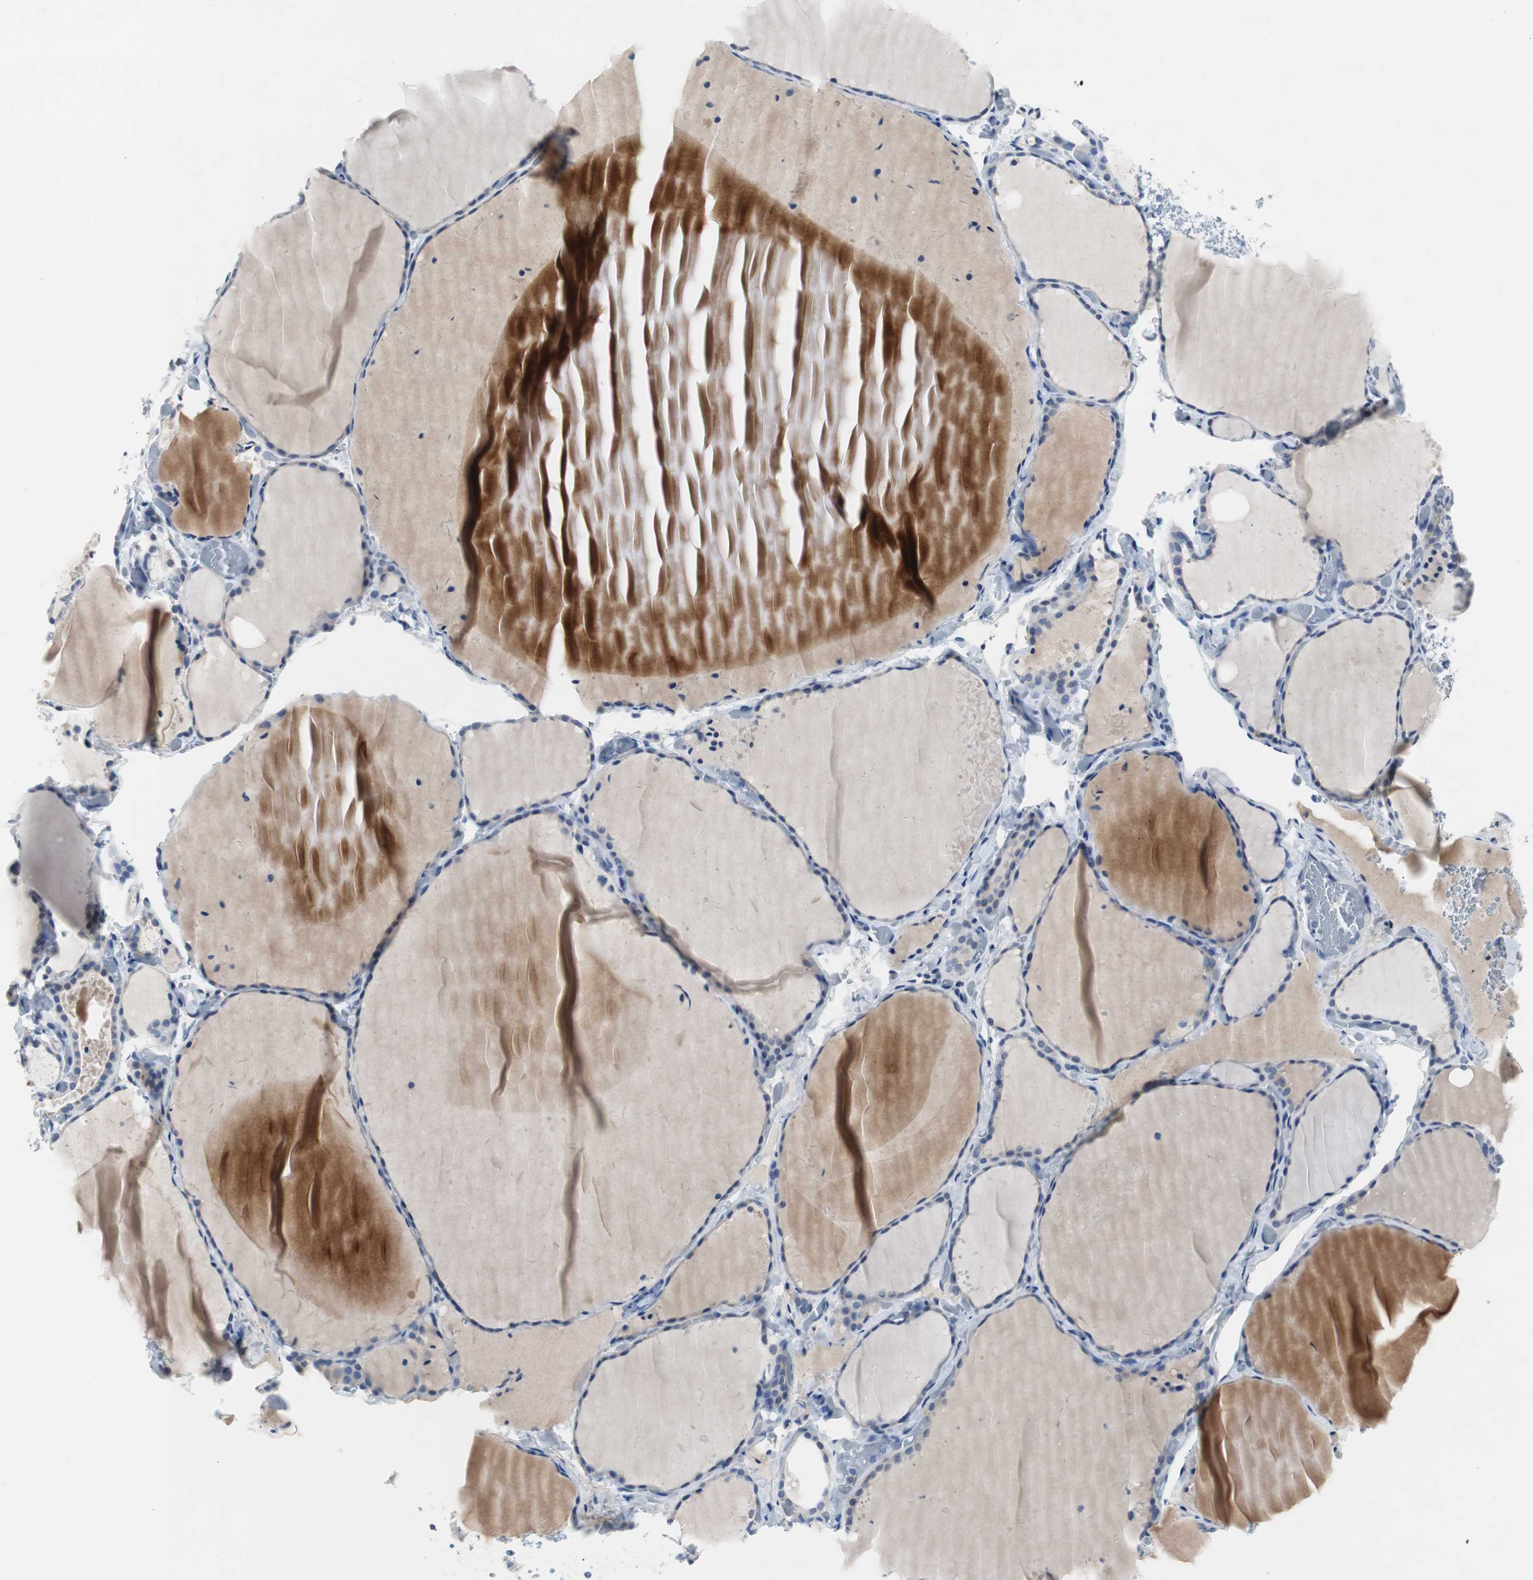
{"staining": {"intensity": "negative", "quantity": "none", "location": "none"}, "tissue": "thyroid gland", "cell_type": "Glandular cells", "image_type": "normal", "snomed": [{"axis": "morphology", "description": "Normal tissue, NOS"}, {"axis": "topography", "description": "Thyroid gland"}], "caption": "This is an immunohistochemistry (IHC) micrograph of benign thyroid gland. There is no expression in glandular cells.", "gene": "EEF2K", "patient": {"sex": "female", "age": 22}}